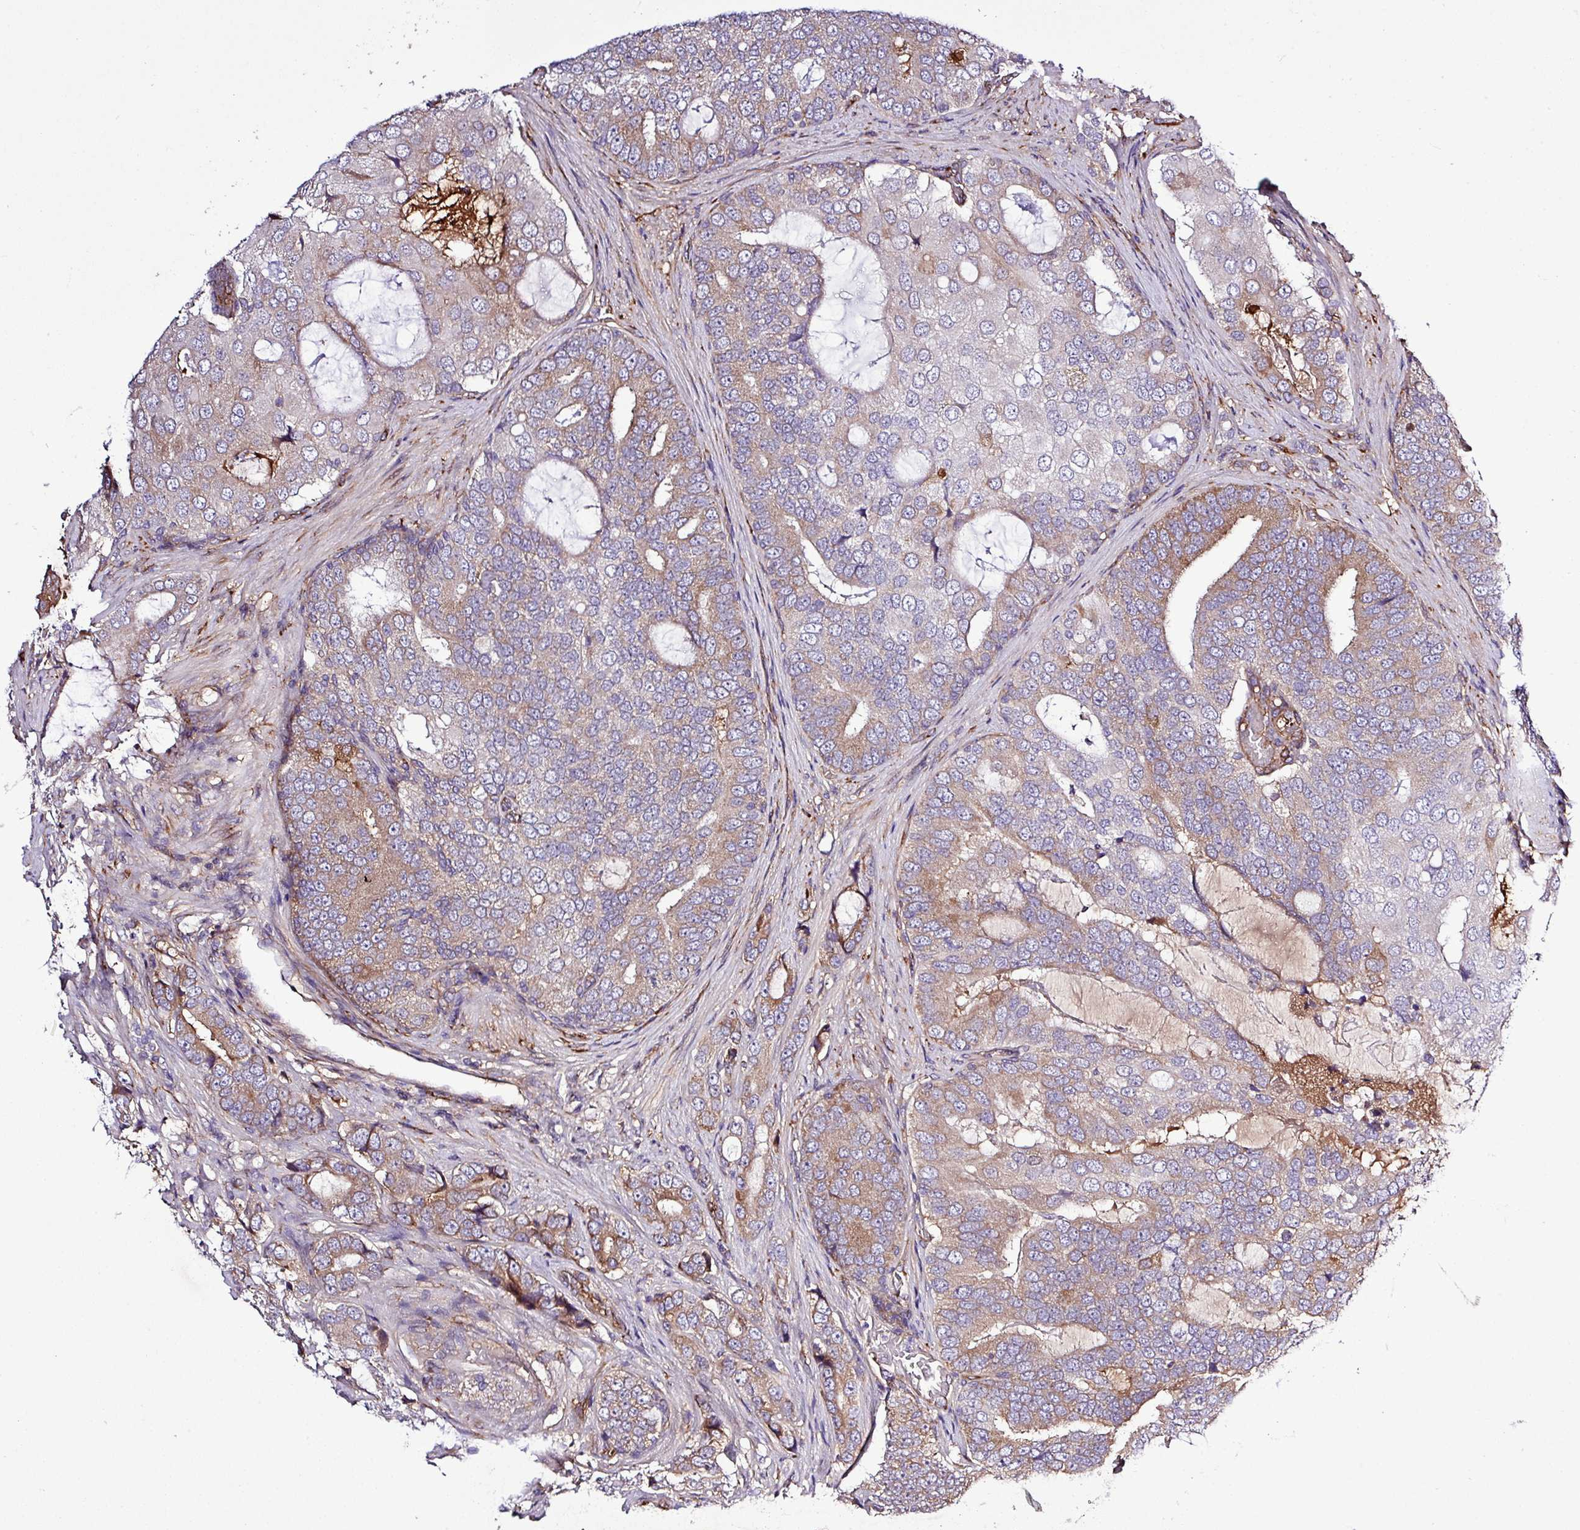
{"staining": {"intensity": "moderate", "quantity": "25%-75%", "location": "cytoplasmic/membranous"}, "tissue": "prostate cancer", "cell_type": "Tumor cells", "image_type": "cancer", "snomed": [{"axis": "morphology", "description": "Adenocarcinoma, High grade"}, {"axis": "topography", "description": "Prostate"}], "caption": "High-grade adenocarcinoma (prostate) stained for a protein (brown) exhibits moderate cytoplasmic/membranous positive staining in about 25%-75% of tumor cells.", "gene": "CWH43", "patient": {"sex": "male", "age": 55}}